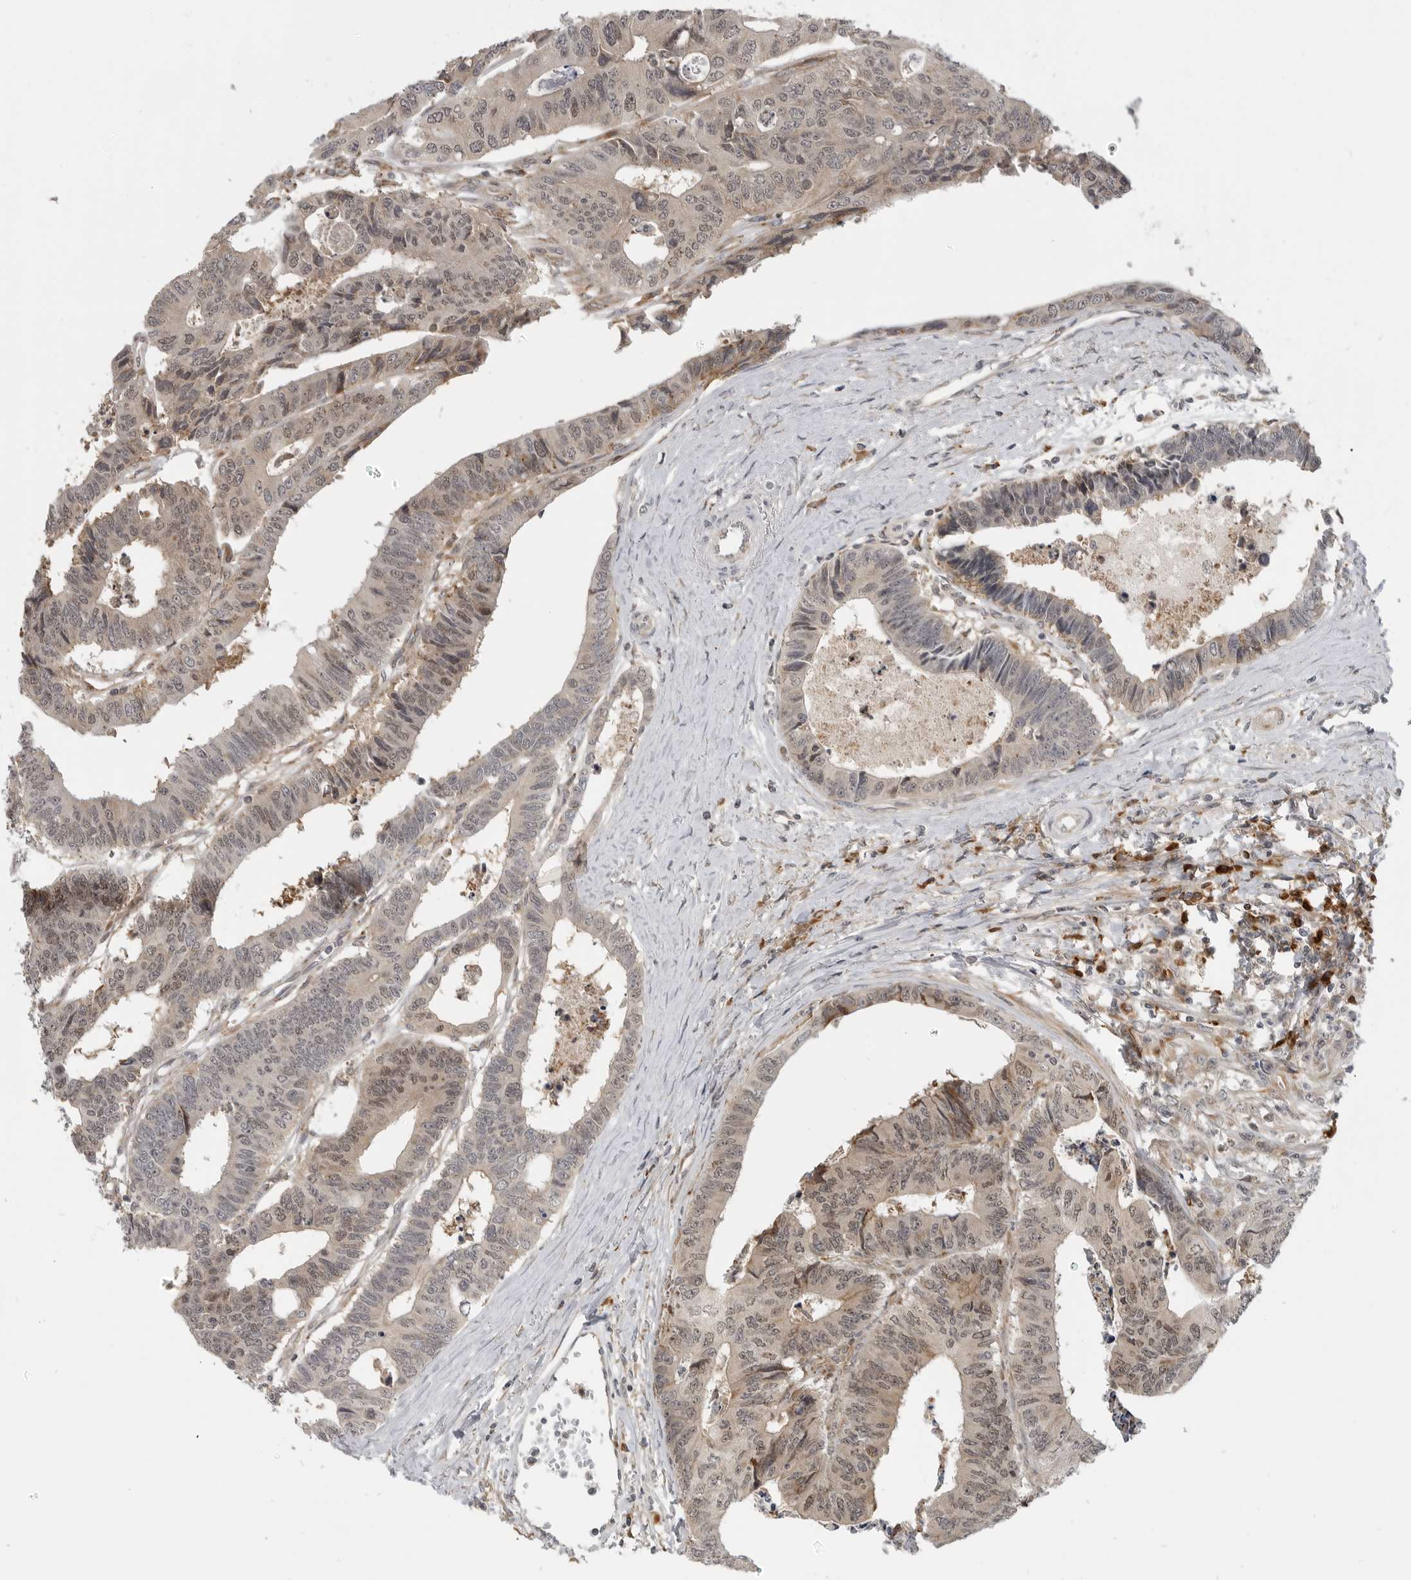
{"staining": {"intensity": "moderate", "quantity": "25%-75%", "location": "cytoplasmic/membranous,nuclear"}, "tissue": "colorectal cancer", "cell_type": "Tumor cells", "image_type": "cancer", "snomed": [{"axis": "morphology", "description": "Adenocarcinoma, NOS"}, {"axis": "topography", "description": "Rectum"}], "caption": "This image demonstrates IHC staining of colorectal cancer (adenocarcinoma), with medium moderate cytoplasmic/membranous and nuclear expression in approximately 25%-75% of tumor cells.", "gene": "CEP295NL", "patient": {"sex": "male", "age": 84}}